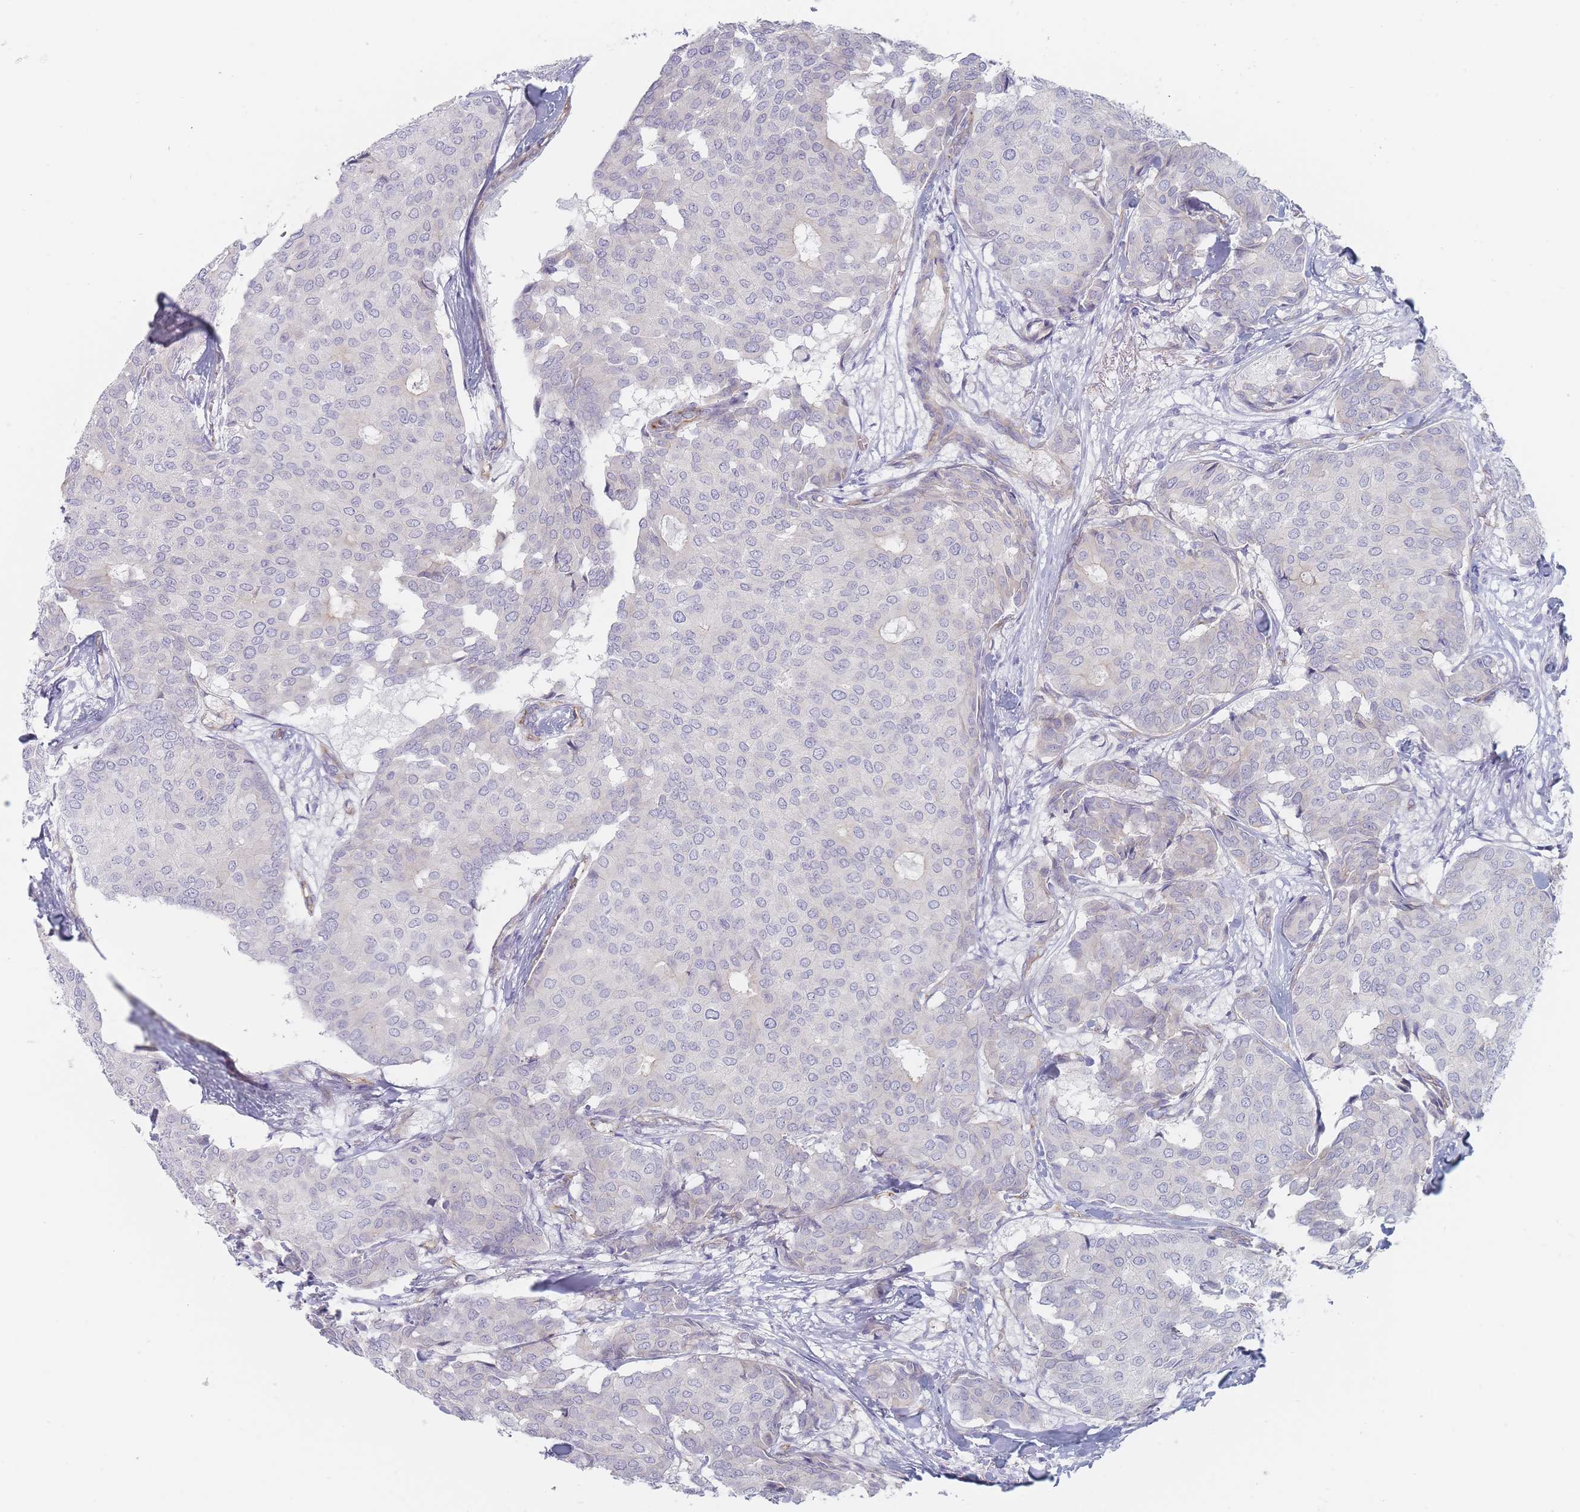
{"staining": {"intensity": "negative", "quantity": "none", "location": "none"}, "tissue": "breast cancer", "cell_type": "Tumor cells", "image_type": "cancer", "snomed": [{"axis": "morphology", "description": "Duct carcinoma"}, {"axis": "topography", "description": "Breast"}], "caption": "IHC photomicrograph of human breast cancer stained for a protein (brown), which shows no expression in tumor cells.", "gene": "ERBIN", "patient": {"sex": "female", "age": 75}}